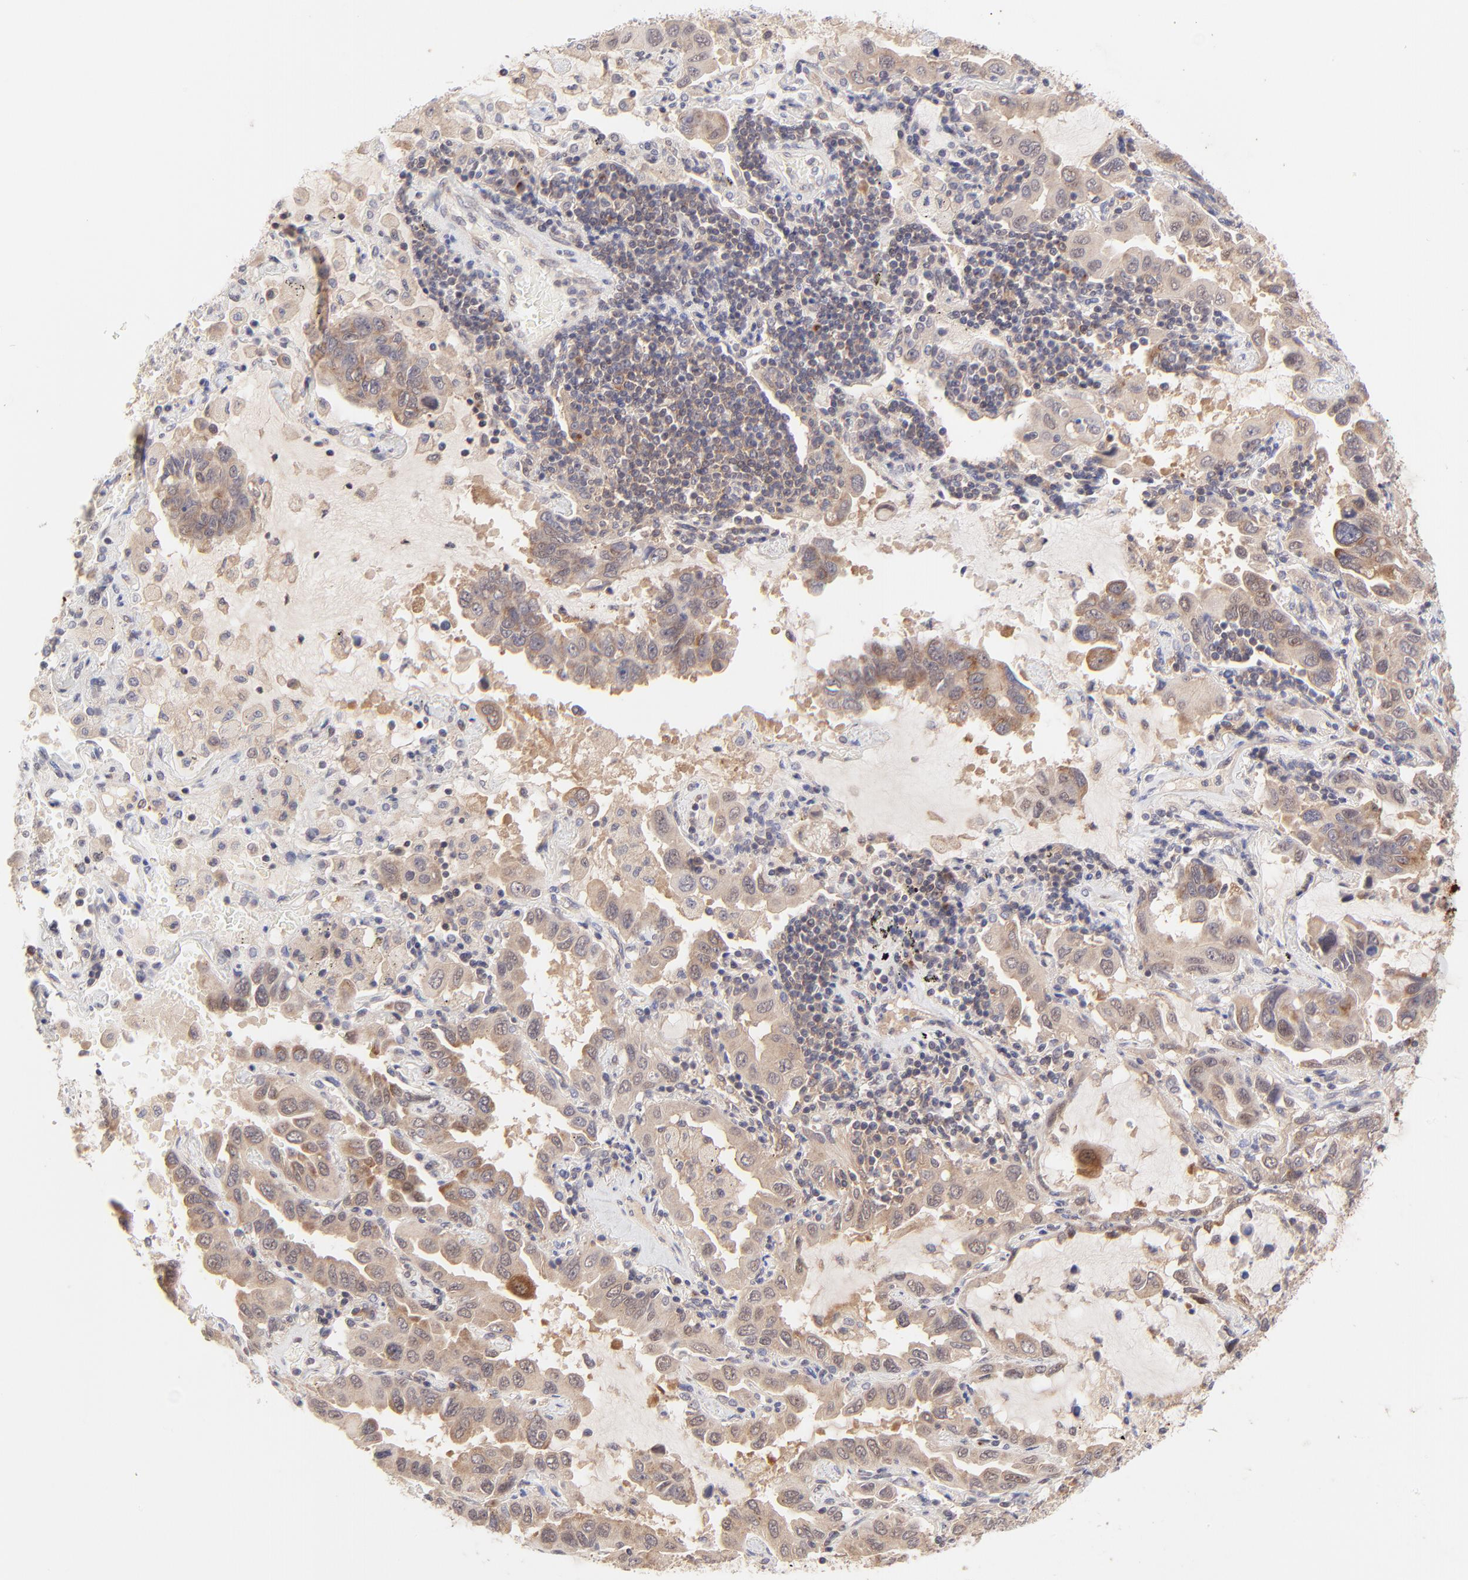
{"staining": {"intensity": "moderate", "quantity": "25%-75%", "location": "cytoplasmic/membranous"}, "tissue": "lung cancer", "cell_type": "Tumor cells", "image_type": "cancer", "snomed": [{"axis": "morphology", "description": "Adenocarcinoma, NOS"}, {"axis": "topography", "description": "Lung"}], "caption": "Lung cancer (adenocarcinoma) stained with a protein marker demonstrates moderate staining in tumor cells.", "gene": "TNRC6B", "patient": {"sex": "male", "age": 64}}